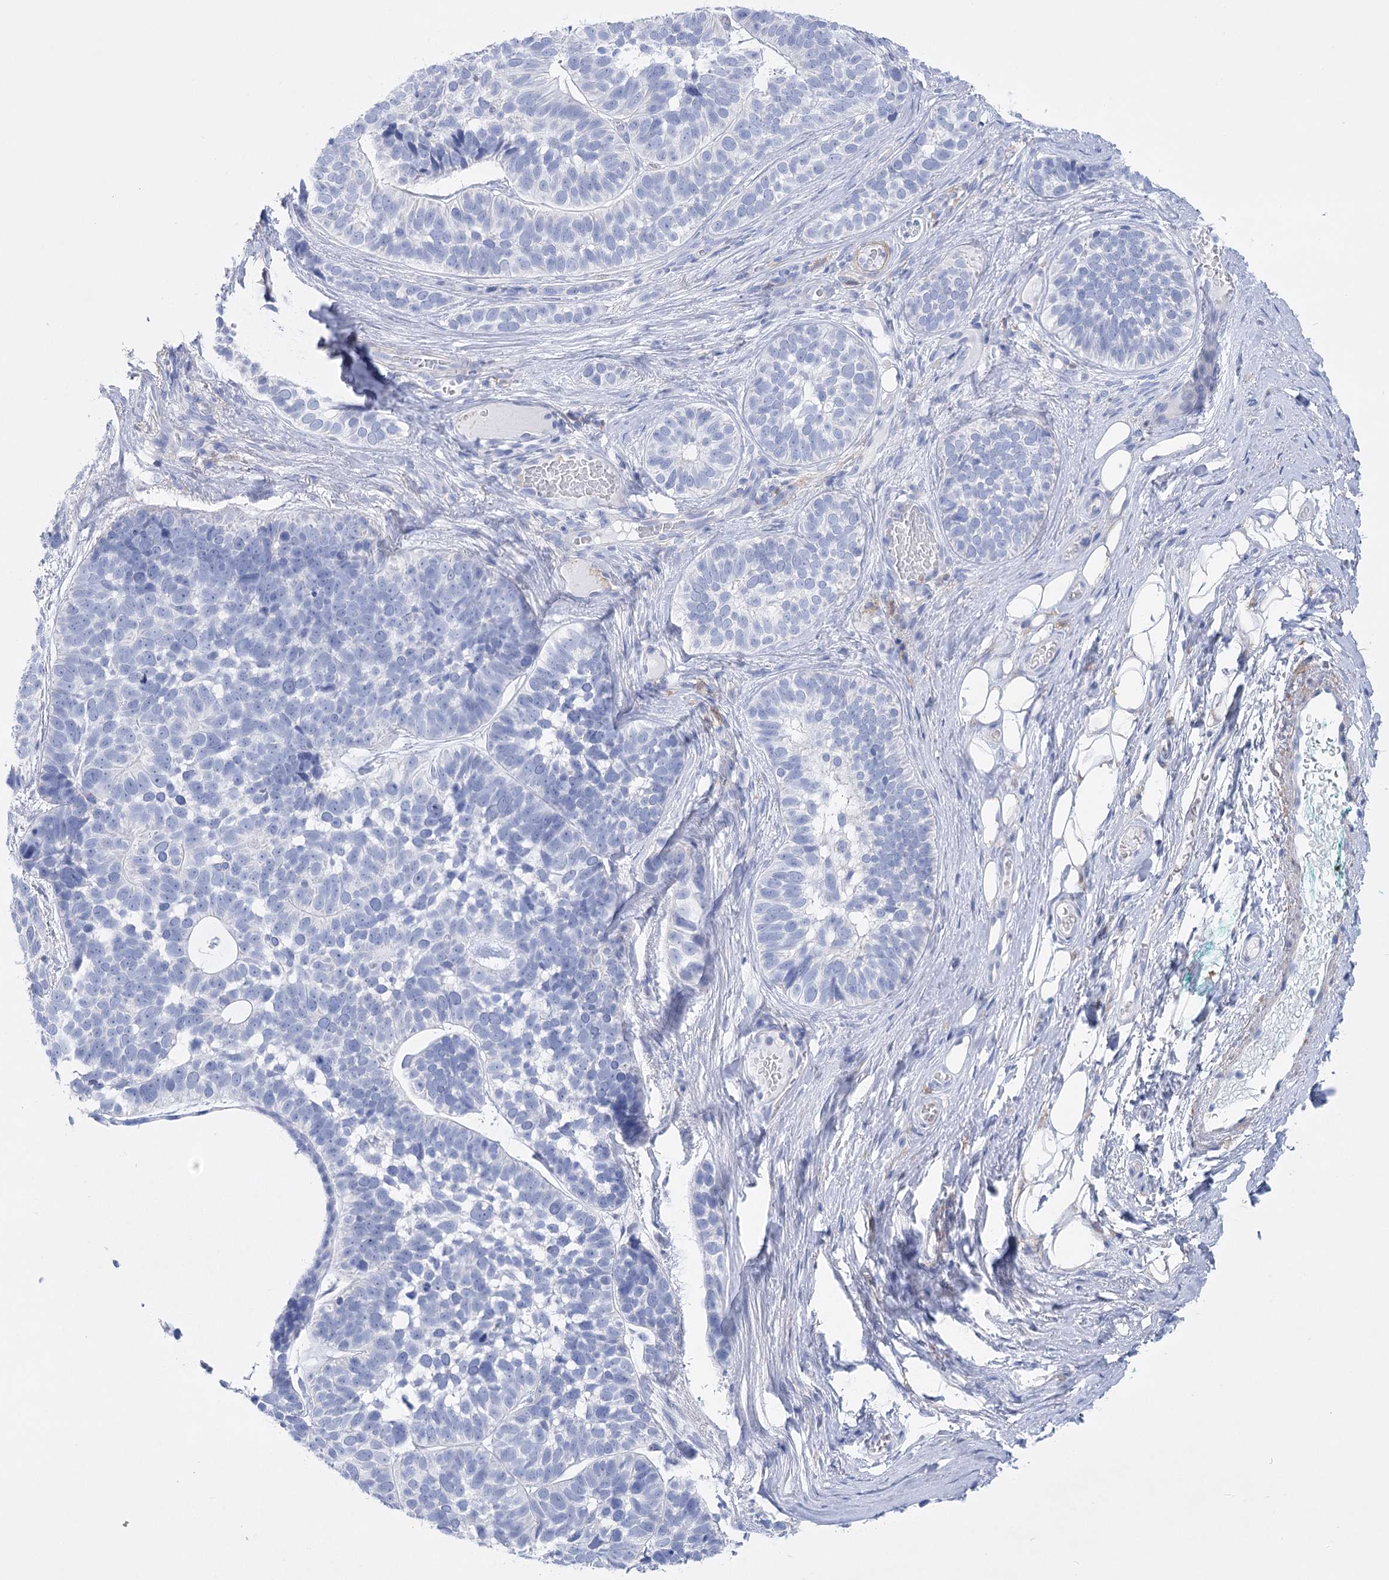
{"staining": {"intensity": "negative", "quantity": "none", "location": "none"}, "tissue": "skin cancer", "cell_type": "Tumor cells", "image_type": "cancer", "snomed": [{"axis": "morphology", "description": "Basal cell carcinoma"}, {"axis": "topography", "description": "Skin"}], "caption": "Immunohistochemistry of human skin cancer (basal cell carcinoma) reveals no positivity in tumor cells.", "gene": "PCDHA1", "patient": {"sex": "male", "age": 62}}